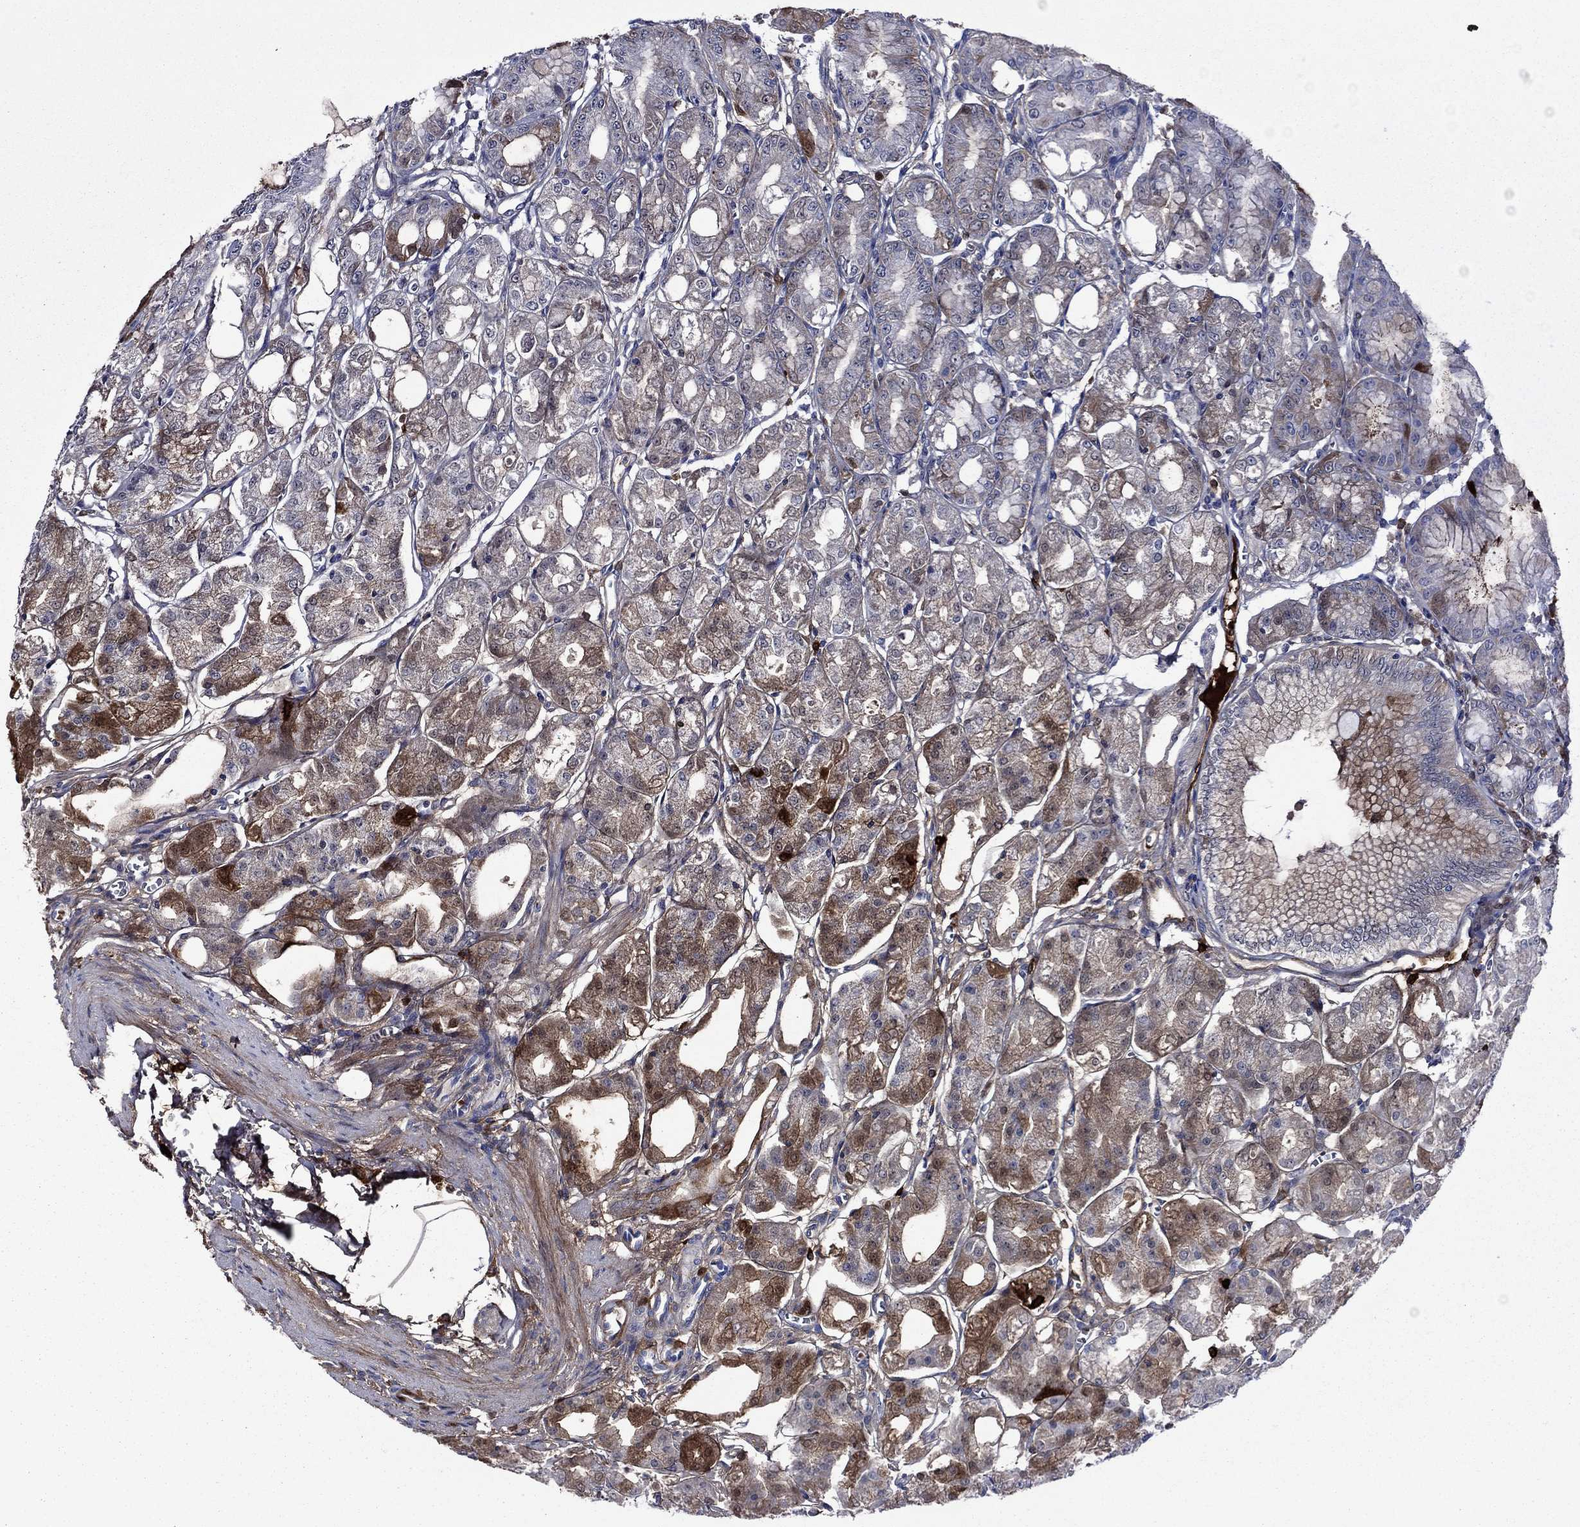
{"staining": {"intensity": "moderate", "quantity": "25%-75%", "location": "cytoplasmic/membranous,nuclear"}, "tissue": "stomach", "cell_type": "Glandular cells", "image_type": "normal", "snomed": [{"axis": "morphology", "description": "Normal tissue, NOS"}, {"axis": "topography", "description": "Stomach, lower"}], "caption": "A photomicrograph of stomach stained for a protein shows moderate cytoplasmic/membranous,nuclear brown staining in glandular cells.", "gene": "HPX", "patient": {"sex": "male", "age": 71}}